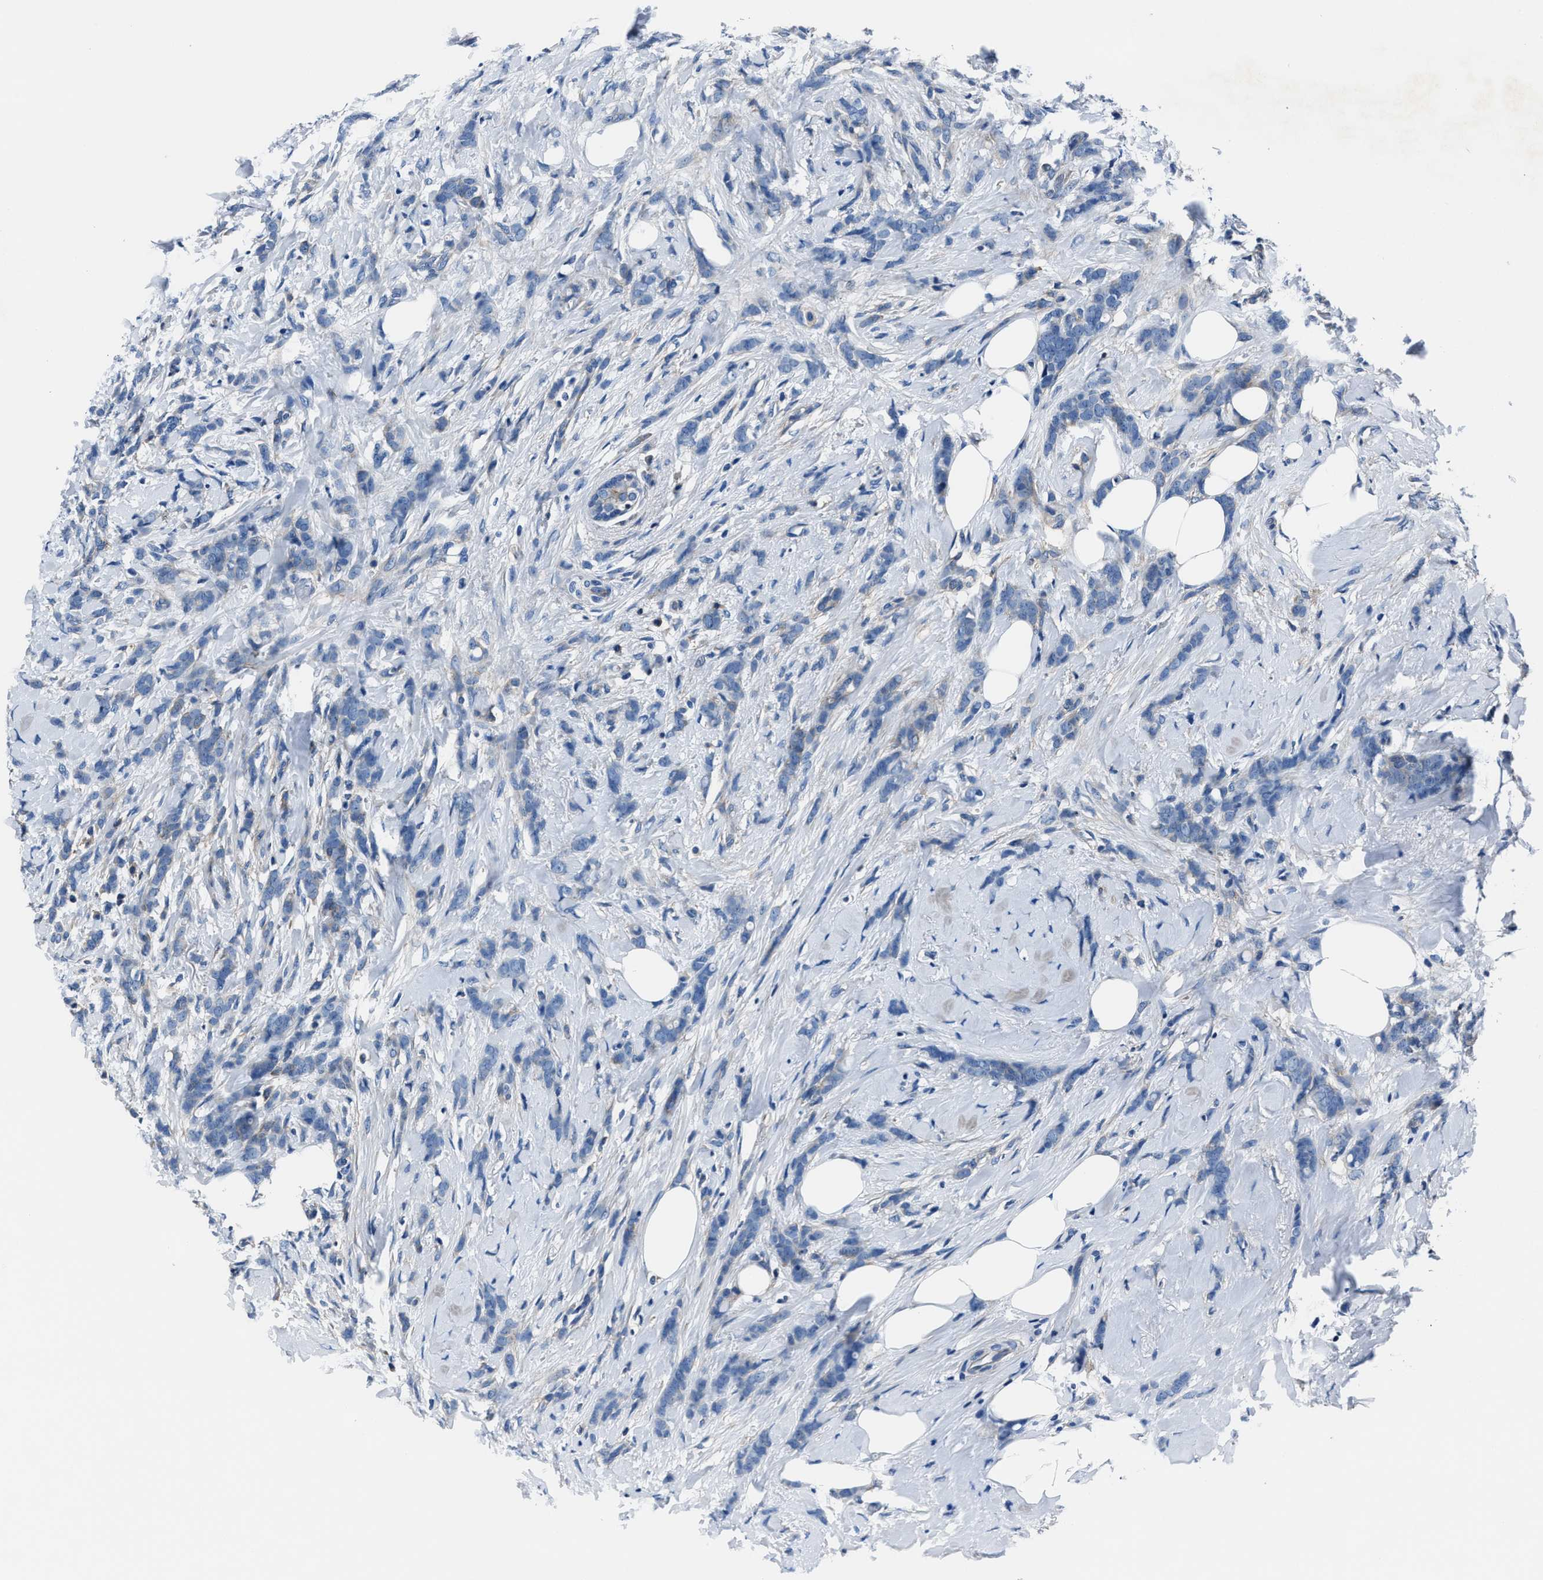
{"staining": {"intensity": "negative", "quantity": "none", "location": "none"}, "tissue": "breast cancer", "cell_type": "Tumor cells", "image_type": "cancer", "snomed": [{"axis": "morphology", "description": "Lobular carcinoma, in situ"}, {"axis": "morphology", "description": "Lobular carcinoma"}, {"axis": "topography", "description": "Breast"}], "caption": "Breast lobular carcinoma in situ was stained to show a protein in brown. There is no significant positivity in tumor cells.", "gene": "LMO7", "patient": {"sex": "female", "age": 41}}